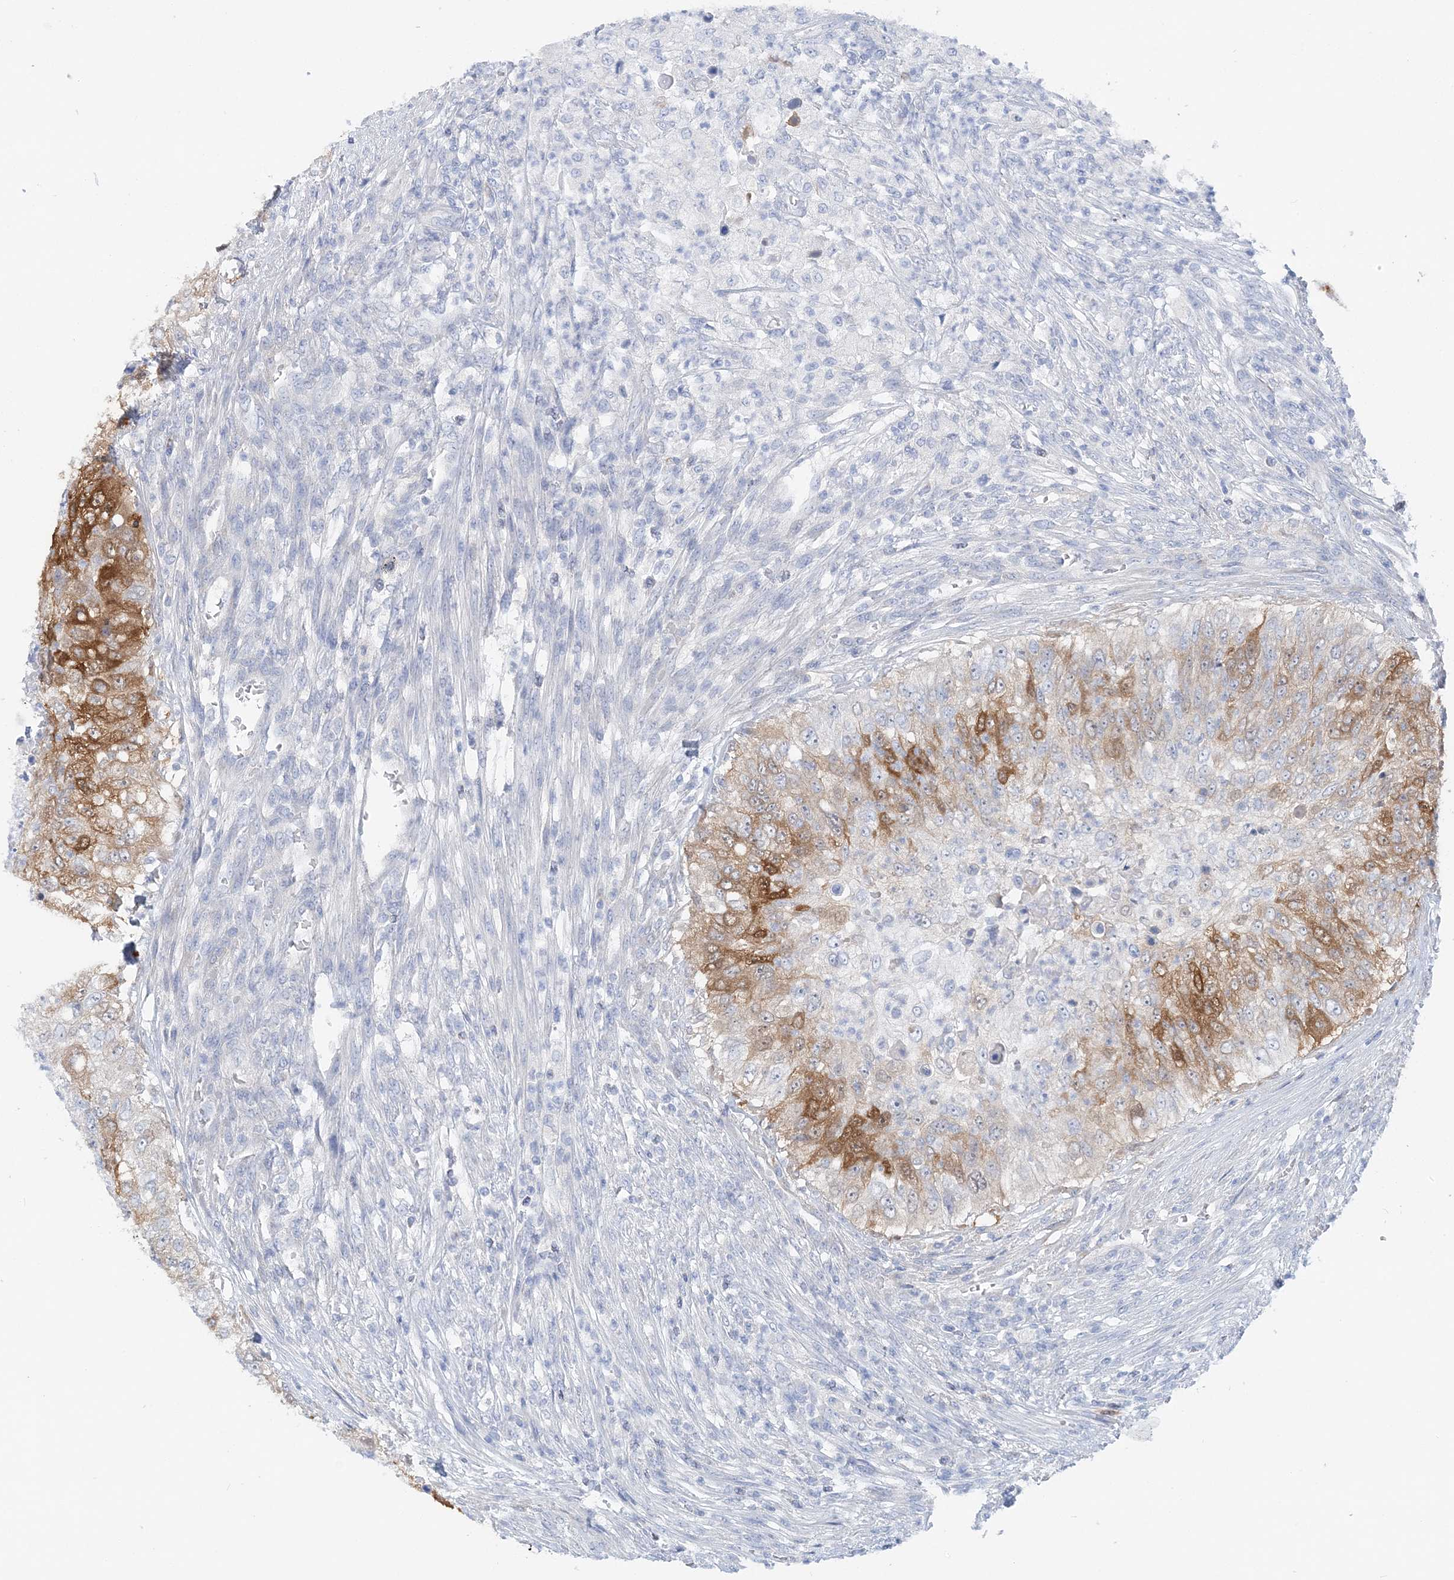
{"staining": {"intensity": "strong", "quantity": "25%-75%", "location": "cytoplasmic/membranous,nuclear"}, "tissue": "urothelial cancer", "cell_type": "Tumor cells", "image_type": "cancer", "snomed": [{"axis": "morphology", "description": "Urothelial carcinoma, High grade"}, {"axis": "topography", "description": "Urinary bladder"}], "caption": "DAB immunohistochemical staining of human urothelial carcinoma (high-grade) exhibits strong cytoplasmic/membranous and nuclear protein positivity in about 25%-75% of tumor cells. (DAB (3,3'-diaminobenzidine) IHC with brightfield microscopy, high magnification).", "gene": "HMGCS1", "patient": {"sex": "female", "age": 60}}